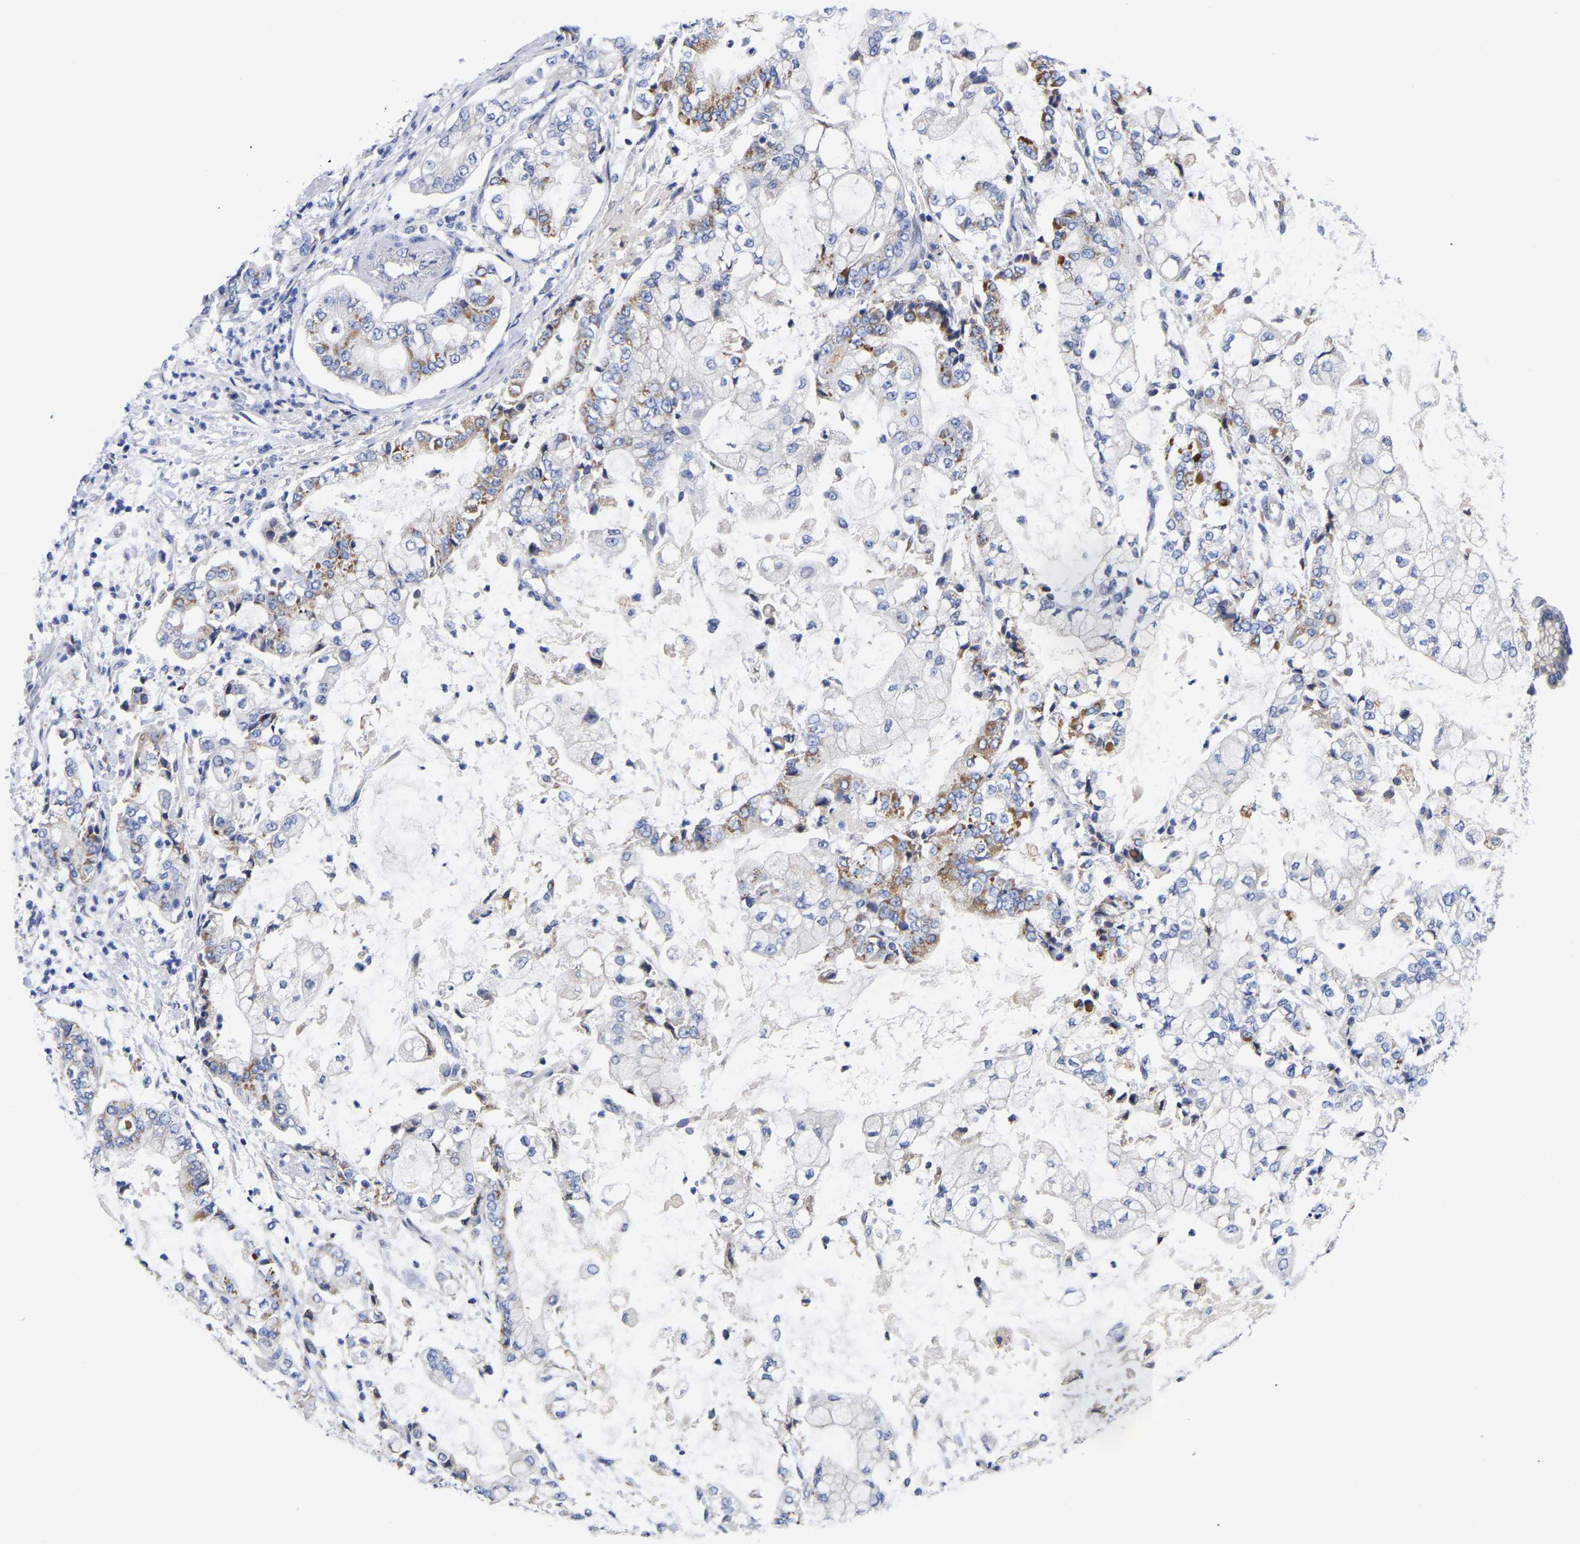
{"staining": {"intensity": "moderate", "quantity": "<25%", "location": "cytoplasmic/membranous"}, "tissue": "stomach cancer", "cell_type": "Tumor cells", "image_type": "cancer", "snomed": [{"axis": "morphology", "description": "Adenocarcinoma, NOS"}, {"axis": "topography", "description": "Stomach"}], "caption": "Brown immunohistochemical staining in human stomach adenocarcinoma displays moderate cytoplasmic/membranous positivity in approximately <25% of tumor cells. (IHC, brightfield microscopy, high magnification).", "gene": "CFAP298", "patient": {"sex": "male", "age": 76}}